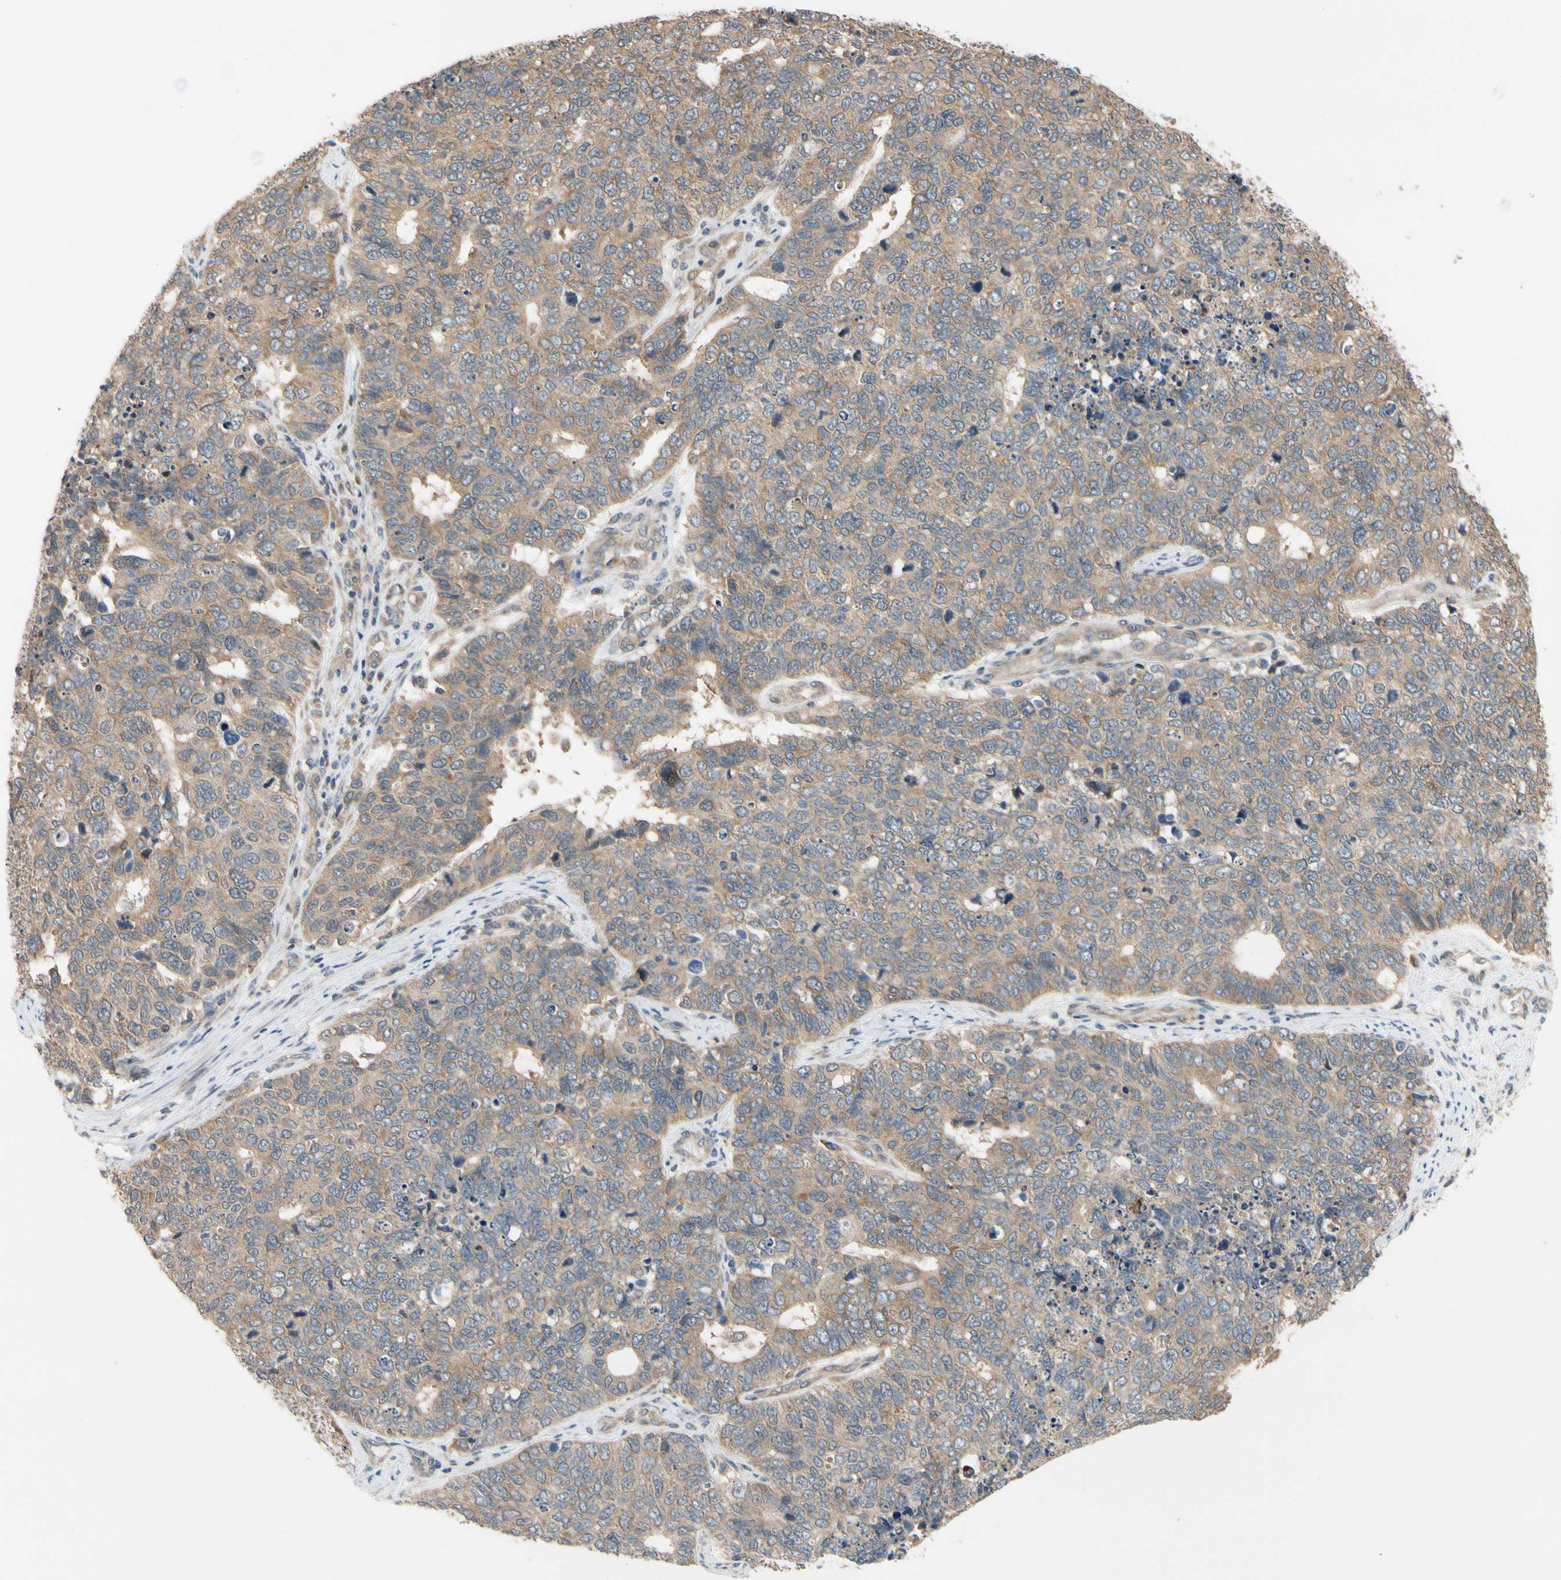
{"staining": {"intensity": "moderate", "quantity": ">75%", "location": "cytoplasmic/membranous"}, "tissue": "cervical cancer", "cell_type": "Tumor cells", "image_type": "cancer", "snomed": [{"axis": "morphology", "description": "Squamous cell carcinoma, NOS"}, {"axis": "topography", "description": "Cervix"}], "caption": "Immunohistochemistry (IHC) image of neoplastic tissue: cervical squamous cell carcinoma stained using IHC demonstrates medium levels of moderate protein expression localized specifically in the cytoplasmic/membranous of tumor cells, appearing as a cytoplasmic/membranous brown color.", "gene": "ANKHD1", "patient": {"sex": "female", "age": 63}}